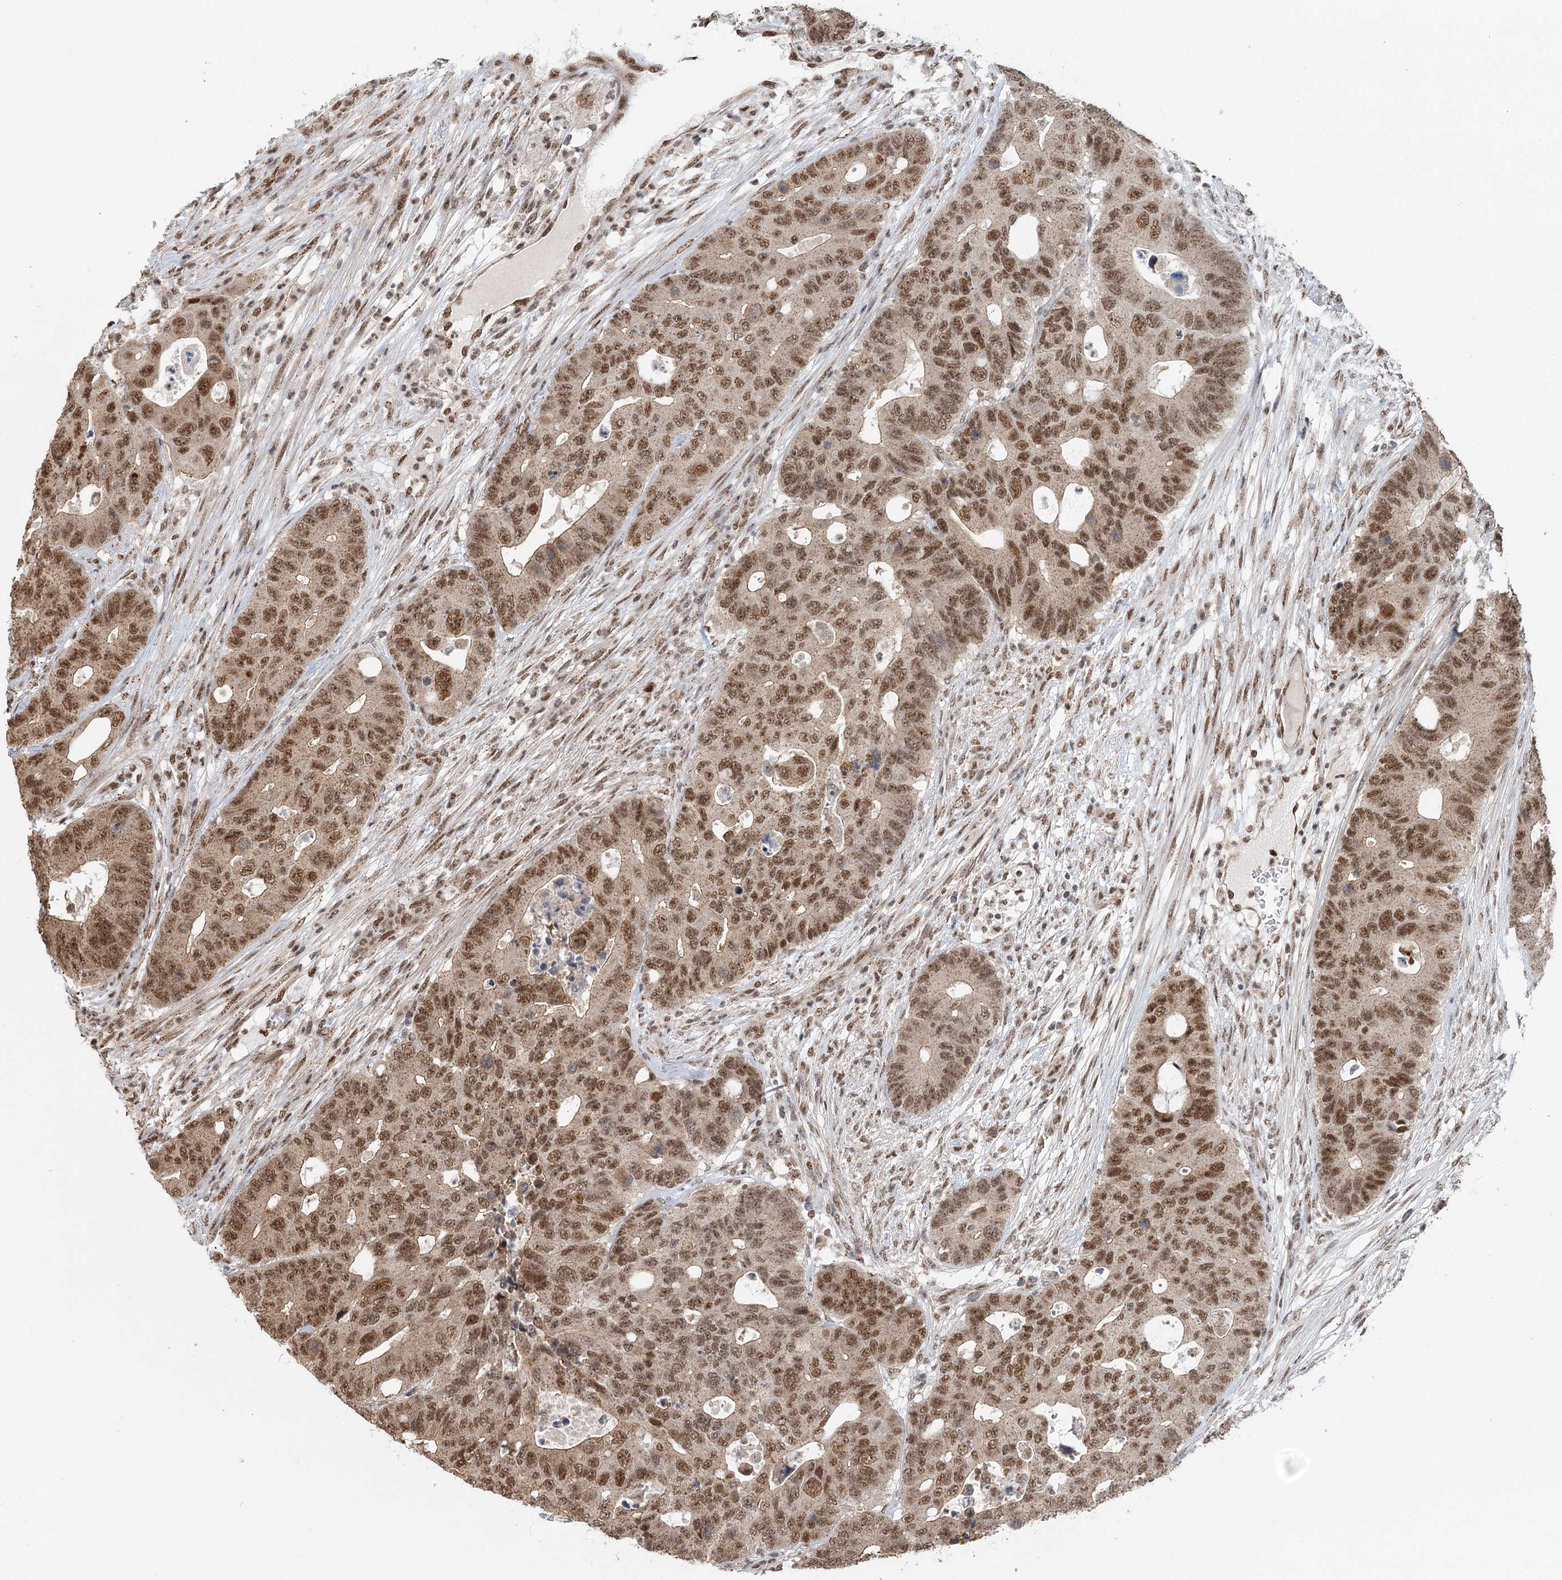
{"staining": {"intensity": "moderate", "quantity": ">75%", "location": "nuclear"}, "tissue": "colorectal cancer", "cell_type": "Tumor cells", "image_type": "cancer", "snomed": [{"axis": "morphology", "description": "Adenocarcinoma, NOS"}, {"axis": "topography", "description": "Colon"}], "caption": "Adenocarcinoma (colorectal) tissue exhibits moderate nuclear positivity in approximately >75% of tumor cells, visualized by immunohistochemistry.", "gene": "GPALPP1", "patient": {"sex": "male", "age": 71}}